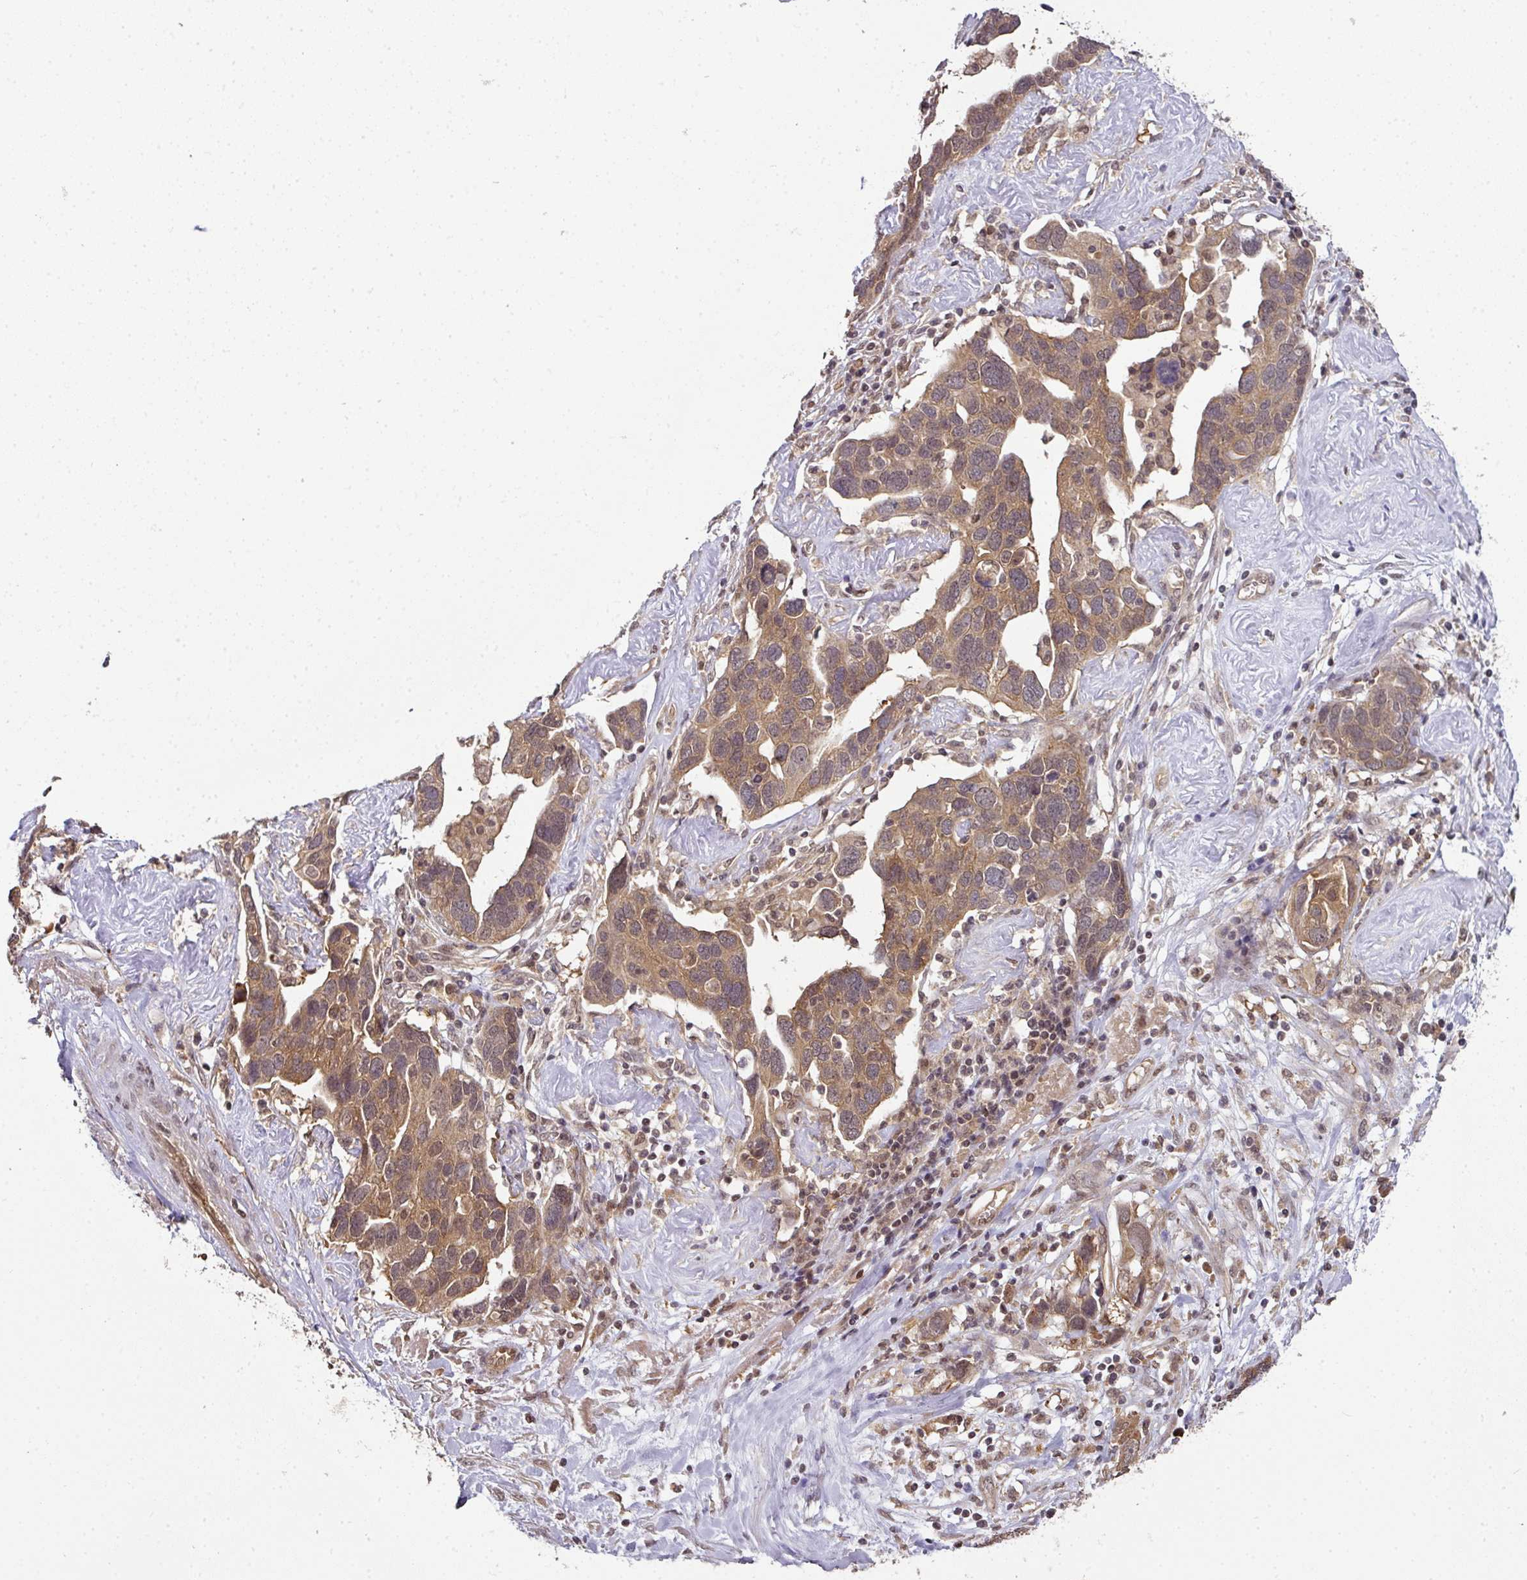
{"staining": {"intensity": "moderate", "quantity": ">75%", "location": "cytoplasmic/membranous"}, "tissue": "ovarian cancer", "cell_type": "Tumor cells", "image_type": "cancer", "snomed": [{"axis": "morphology", "description": "Cystadenocarcinoma, serous, NOS"}, {"axis": "topography", "description": "Ovary"}], "caption": "Brown immunohistochemical staining in human ovarian cancer (serous cystadenocarcinoma) exhibits moderate cytoplasmic/membranous expression in about >75% of tumor cells. (Stains: DAB (3,3'-diaminobenzidine) in brown, nuclei in blue, Microscopy: brightfield microscopy at high magnification).", "gene": "ANKRD18A", "patient": {"sex": "female", "age": 54}}